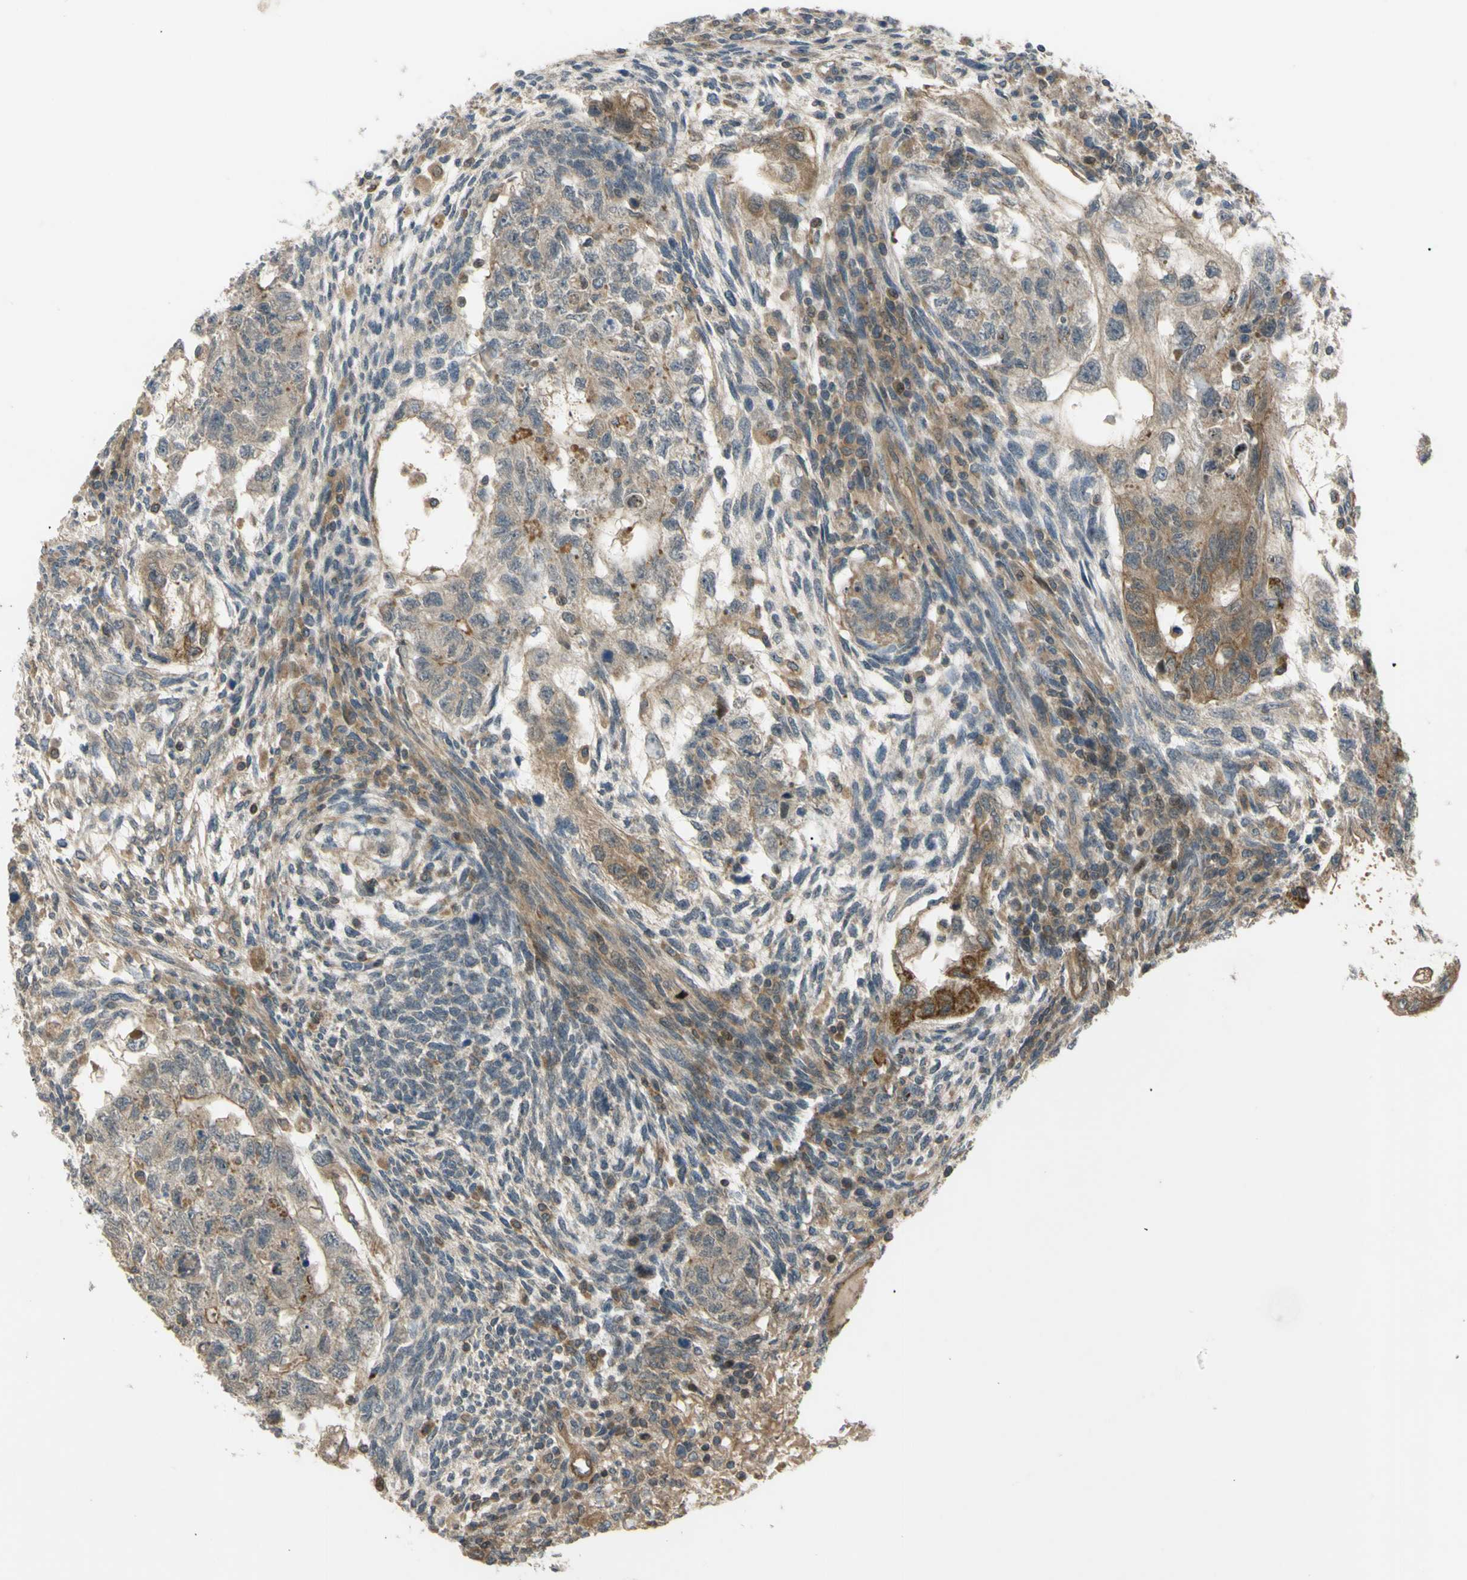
{"staining": {"intensity": "weak", "quantity": ">75%", "location": "cytoplasmic/membranous"}, "tissue": "testis cancer", "cell_type": "Tumor cells", "image_type": "cancer", "snomed": [{"axis": "morphology", "description": "Normal tissue, NOS"}, {"axis": "morphology", "description": "Carcinoma, Embryonal, NOS"}, {"axis": "topography", "description": "Testis"}], "caption": "Weak cytoplasmic/membranous protein positivity is appreciated in about >75% of tumor cells in testis cancer (embryonal carcinoma).", "gene": "FLII", "patient": {"sex": "male", "age": 36}}